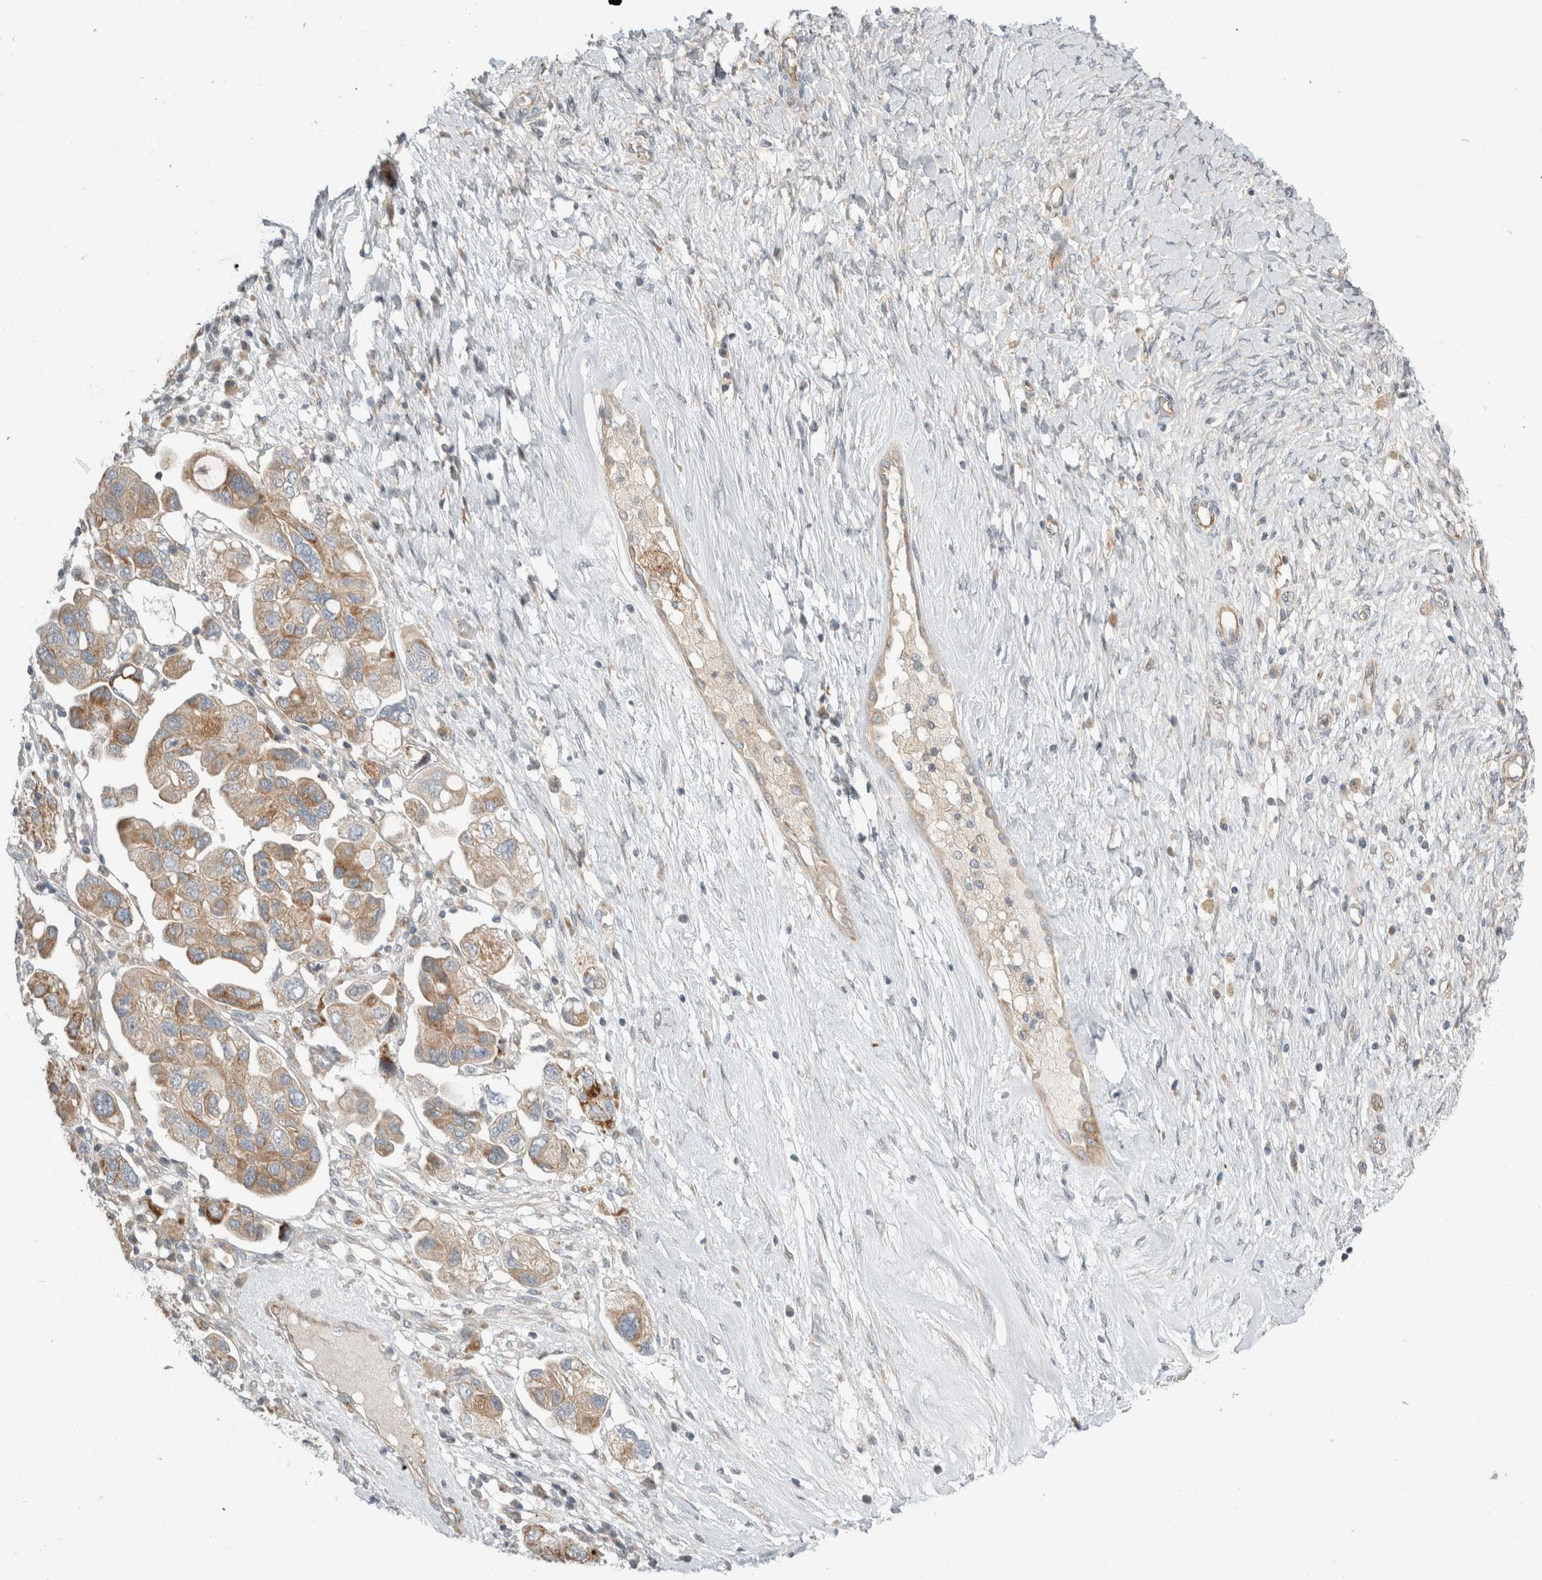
{"staining": {"intensity": "moderate", "quantity": ">75%", "location": "cytoplasmic/membranous"}, "tissue": "ovarian cancer", "cell_type": "Tumor cells", "image_type": "cancer", "snomed": [{"axis": "morphology", "description": "Carcinoma, NOS"}, {"axis": "morphology", "description": "Cystadenocarcinoma, serous, NOS"}, {"axis": "topography", "description": "Ovary"}], "caption": "Ovarian carcinoma stained with immunohistochemistry reveals moderate cytoplasmic/membranous positivity in about >75% of tumor cells. The staining was performed using DAB to visualize the protein expression in brown, while the nuclei were stained in blue with hematoxylin (Magnification: 20x).", "gene": "KPNA5", "patient": {"sex": "female", "age": 69}}